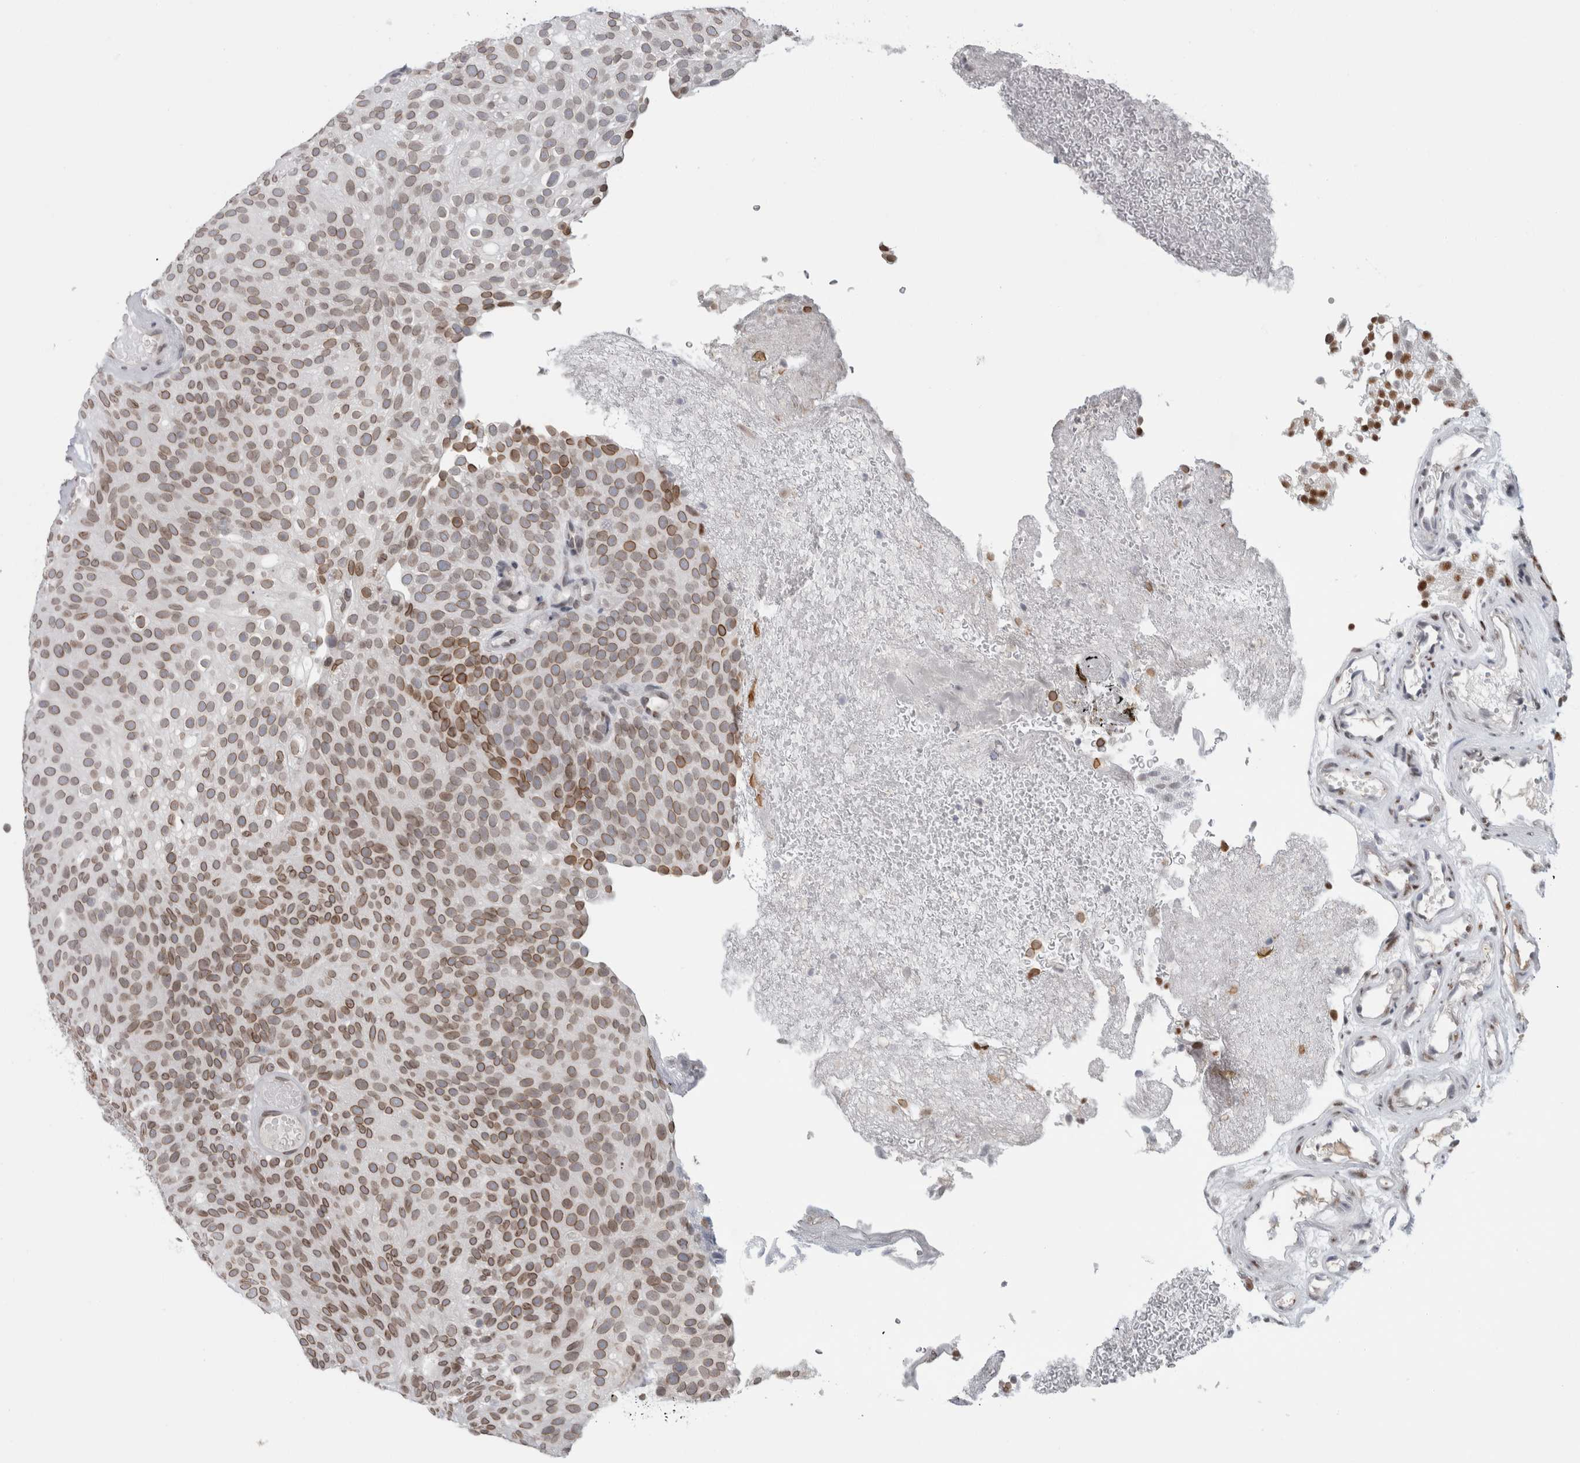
{"staining": {"intensity": "moderate", "quantity": ">75%", "location": "cytoplasmic/membranous,nuclear"}, "tissue": "urothelial cancer", "cell_type": "Tumor cells", "image_type": "cancer", "snomed": [{"axis": "morphology", "description": "Urothelial carcinoma, Low grade"}, {"axis": "topography", "description": "Urinary bladder"}], "caption": "A micrograph of human urothelial carcinoma (low-grade) stained for a protein shows moderate cytoplasmic/membranous and nuclear brown staining in tumor cells.", "gene": "ZNF770", "patient": {"sex": "male", "age": 78}}